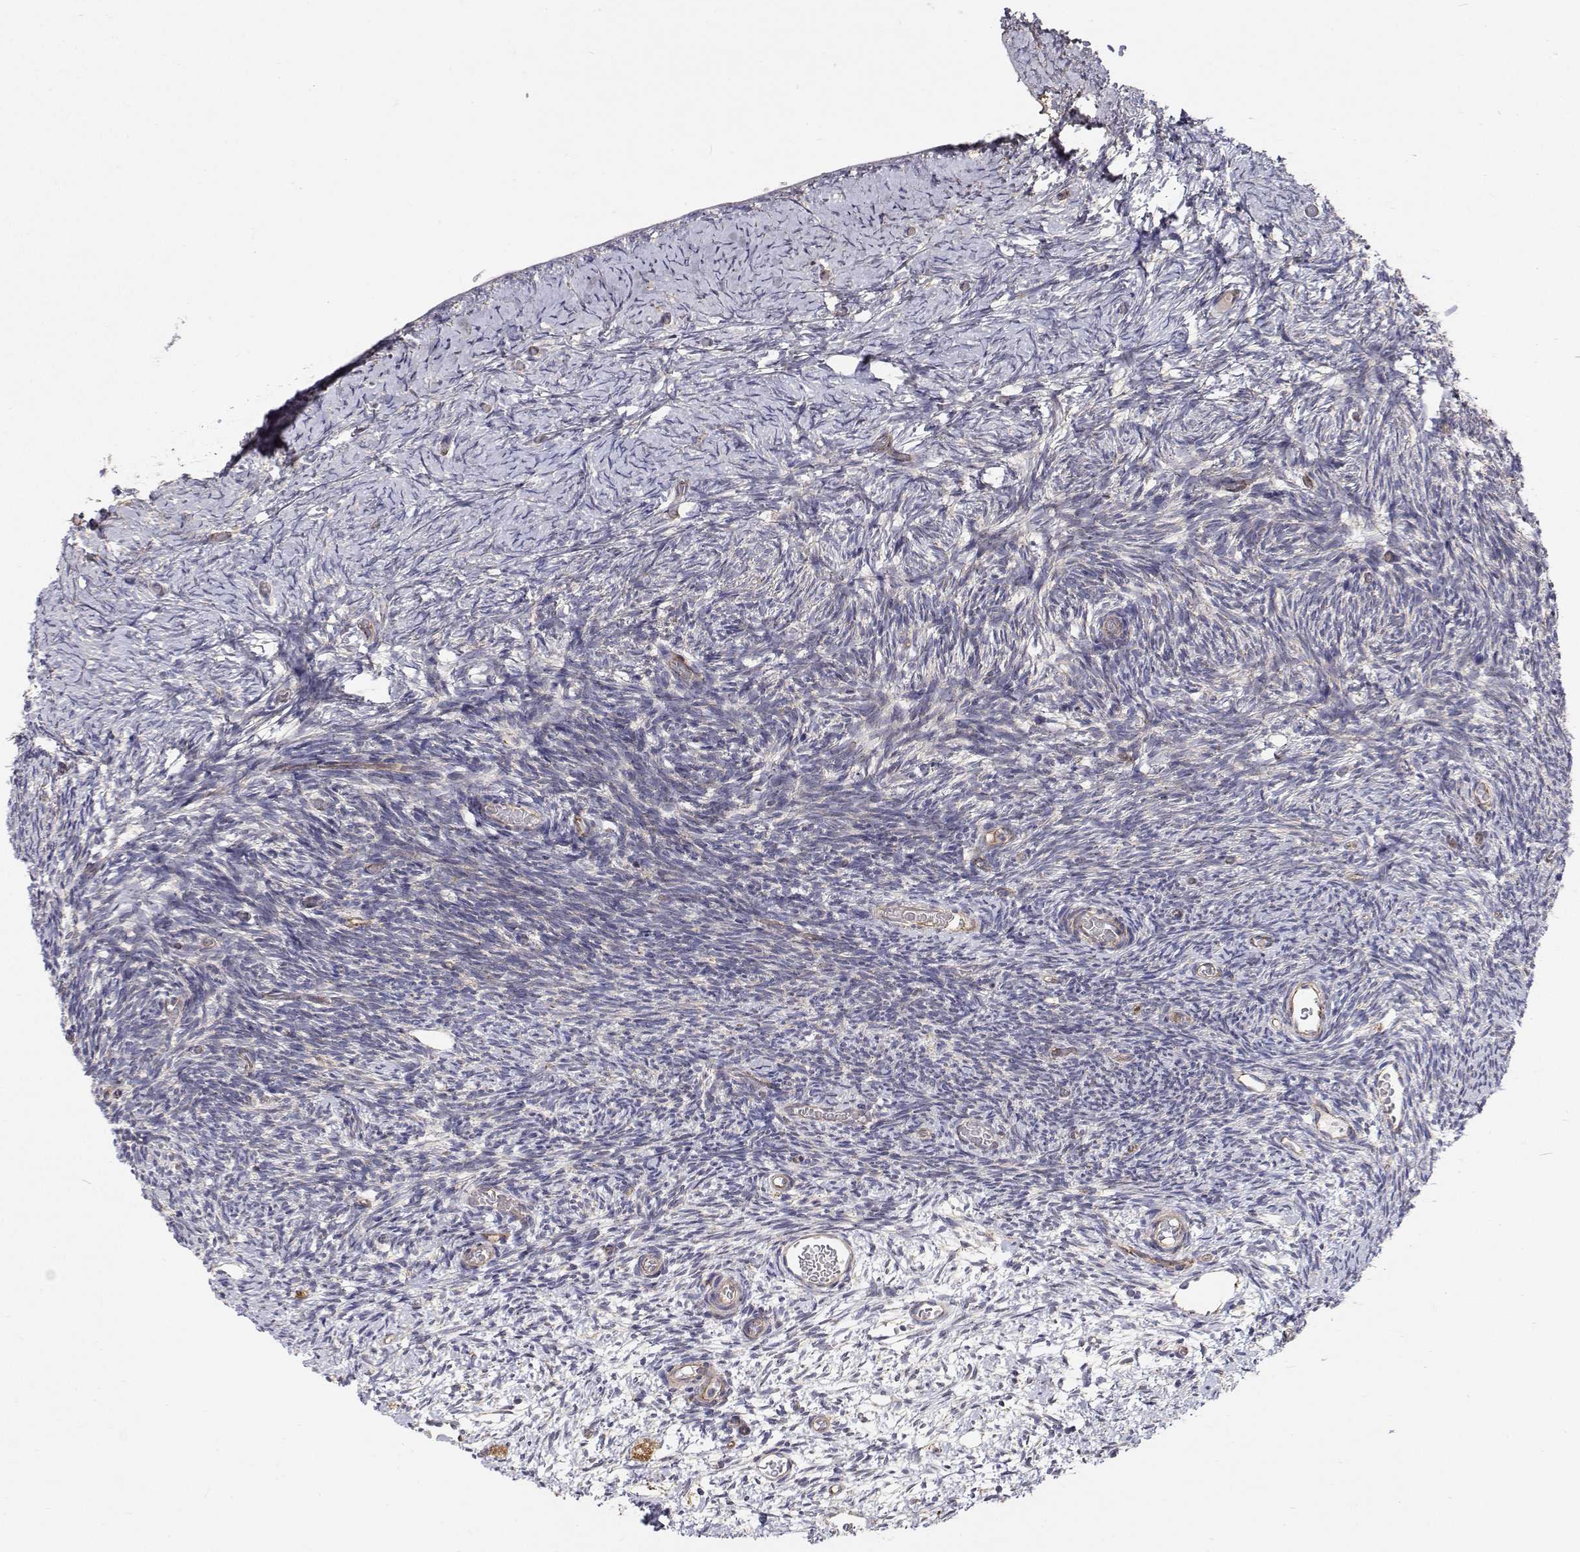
{"staining": {"intensity": "strong", "quantity": ">75%", "location": "cytoplasmic/membranous"}, "tissue": "ovary", "cell_type": "Follicle cells", "image_type": "normal", "snomed": [{"axis": "morphology", "description": "Normal tissue, NOS"}, {"axis": "topography", "description": "Ovary"}], "caption": "An image showing strong cytoplasmic/membranous staining in about >75% of follicle cells in normal ovary, as visualized by brown immunohistochemical staining.", "gene": "SPICE1", "patient": {"sex": "female", "age": 39}}